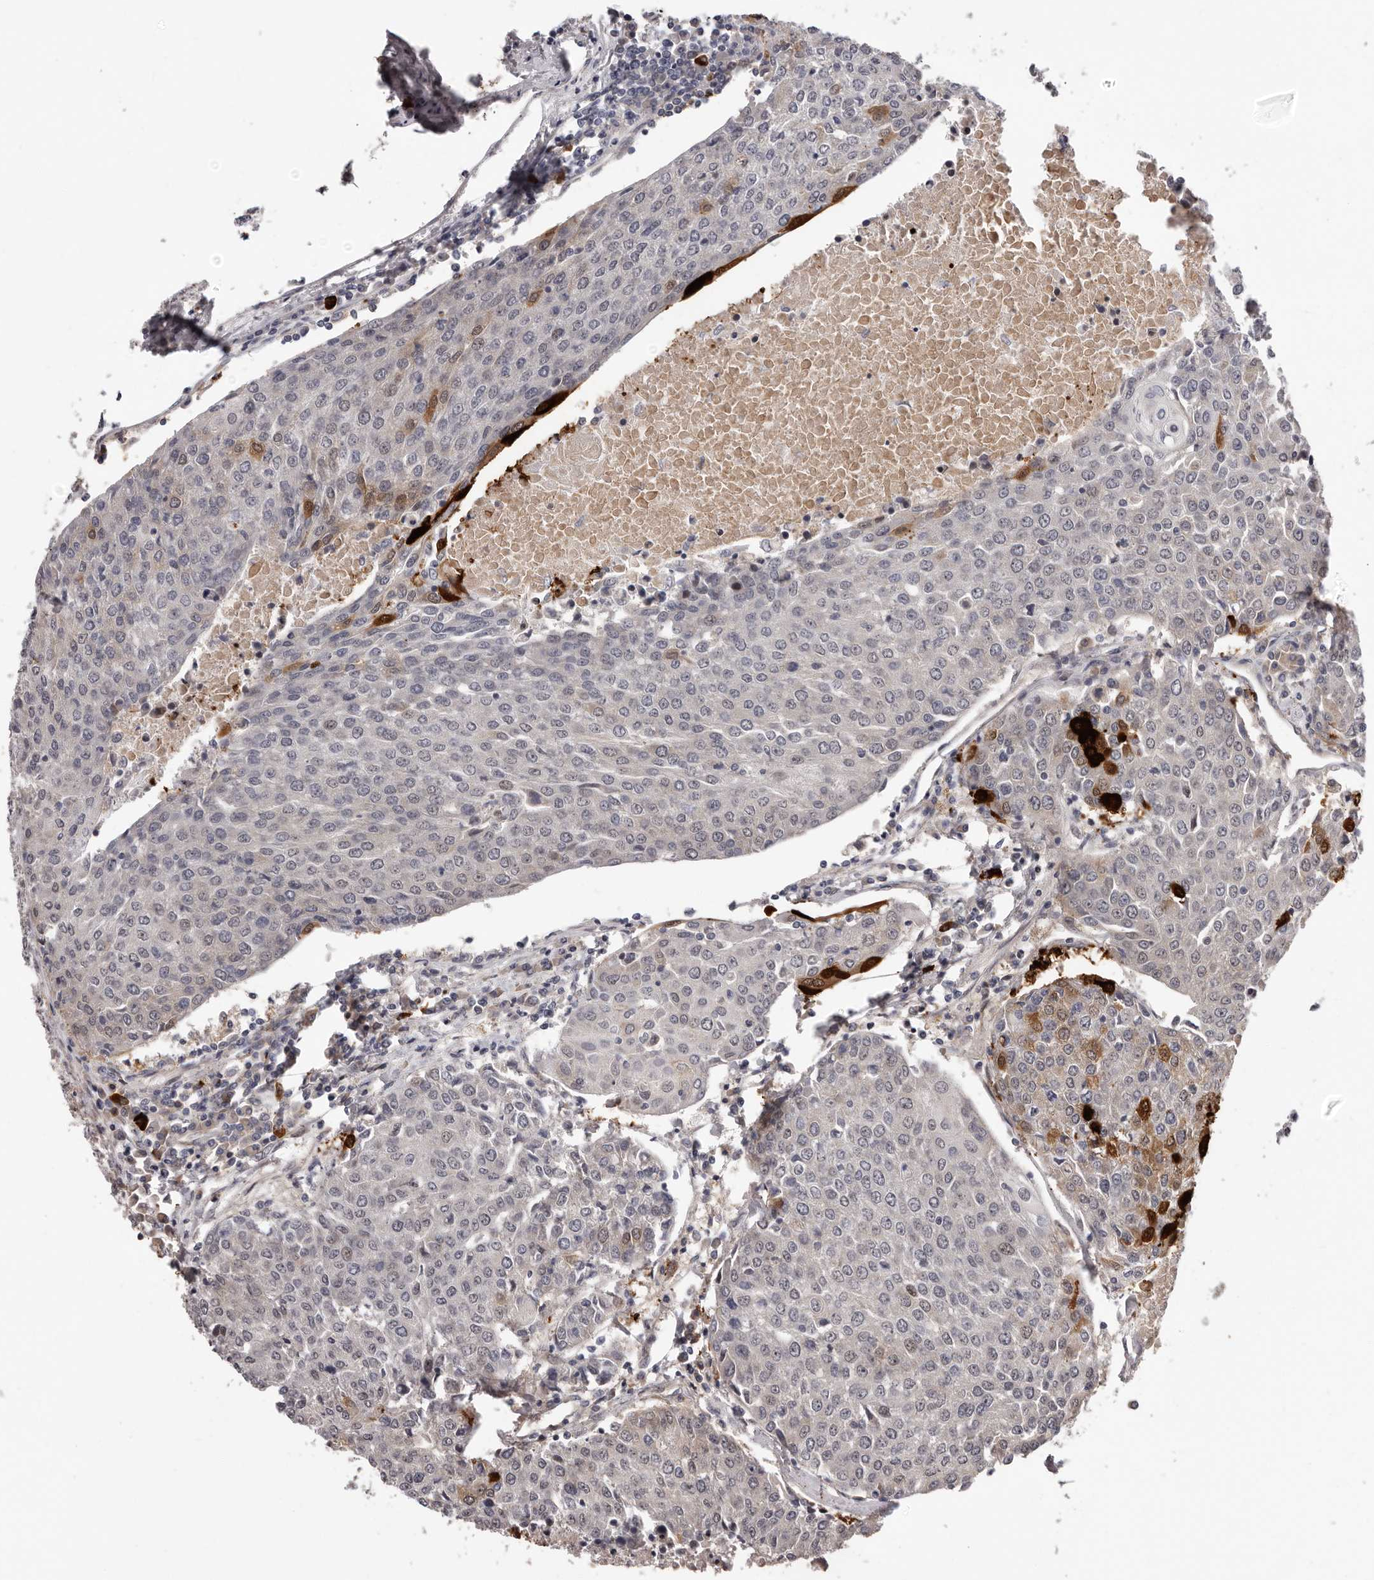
{"staining": {"intensity": "strong", "quantity": "<25%", "location": "cytoplasmic/membranous,nuclear"}, "tissue": "urothelial cancer", "cell_type": "Tumor cells", "image_type": "cancer", "snomed": [{"axis": "morphology", "description": "Urothelial carcinoma, High grade"}, {"axis": "topography", "description": "Urinary bladder"}], "caption": "Immunohistochemistry (DAB) staining of high-grade urothelial carcinoma reveals strong cytoplasmic/membranous and nuclear protein expression in about <25% of tumor cells.", "gene": "MED8", "patient": {"sex": "female", "age": 85}}